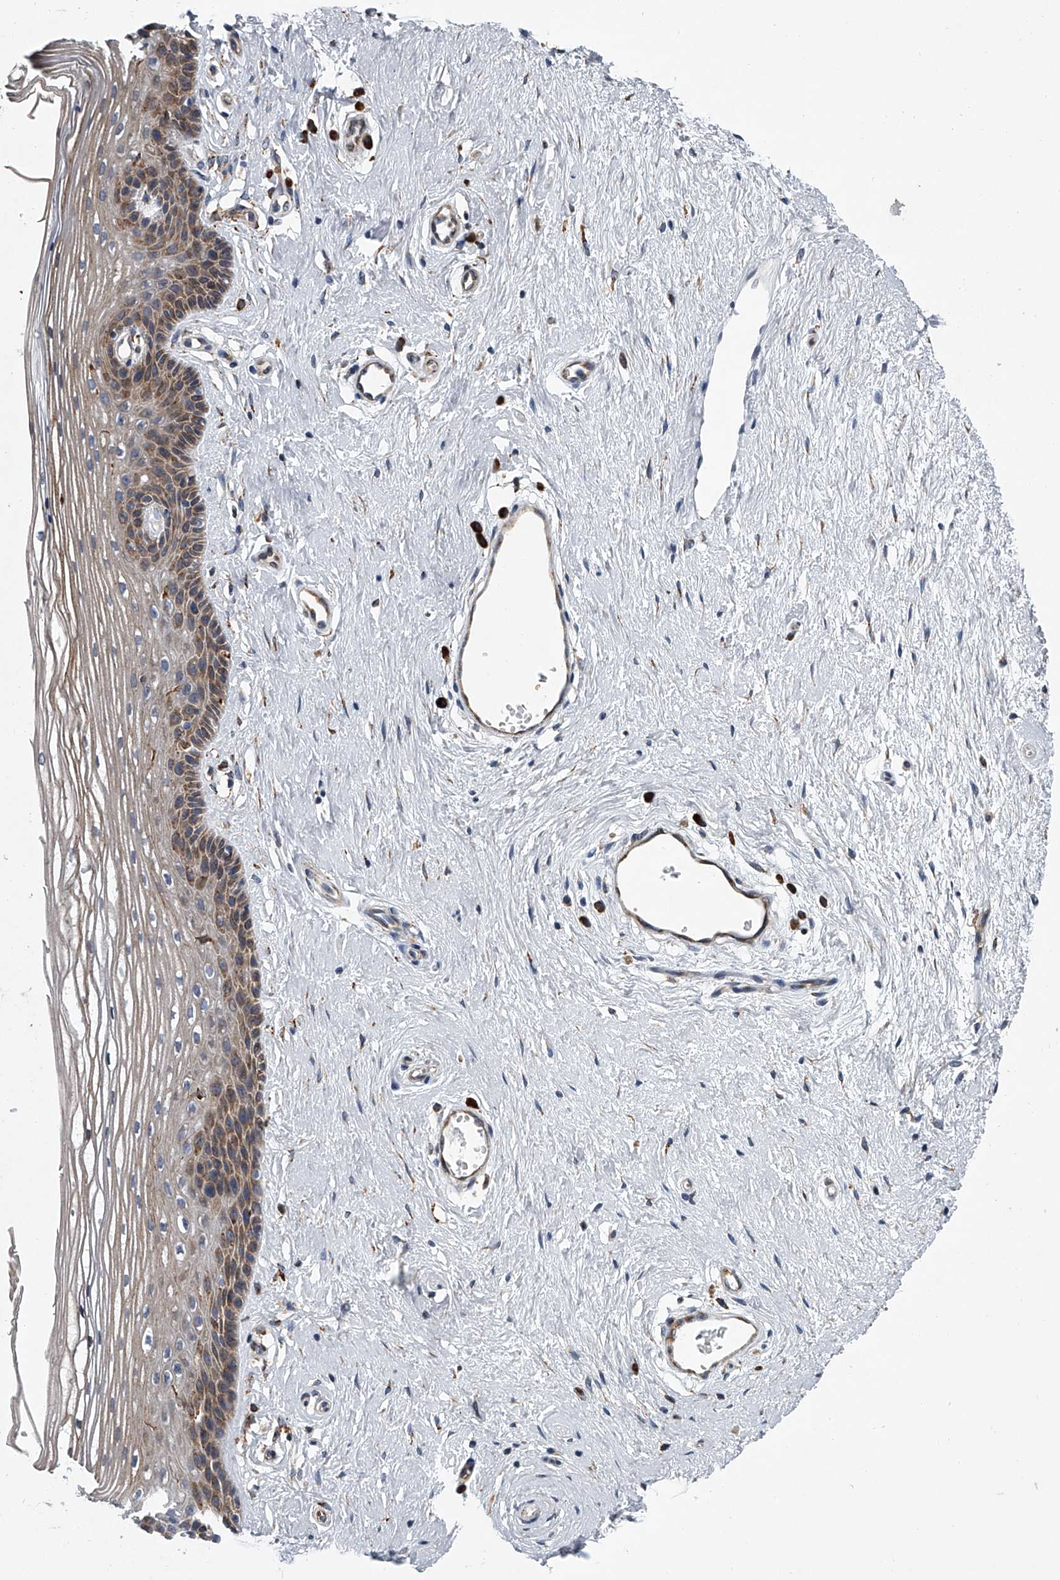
{"staining": {"intensity": "moderate", "quantity": "<25%", "location": "cytoplasmic/membranous"}, "tissue": "vagina", "cell_type": "Squamous epithelial cells", "image_type": "normal", "snomed": [{"axis": "morphology", "description": "Normal tissue, NOS"}, {"axis": "topography", "description": "Vagina"}], "caption": "Vagina stained with DAB (3,3'-diaminobenzidine) IHC demonstrates low levels of moderate cytoplasmic/membranous positivity in approximately <25% of squamous epithelial cells.", "gene": "TMEM63C", "patient": {"sex": "female", "age": 46}}